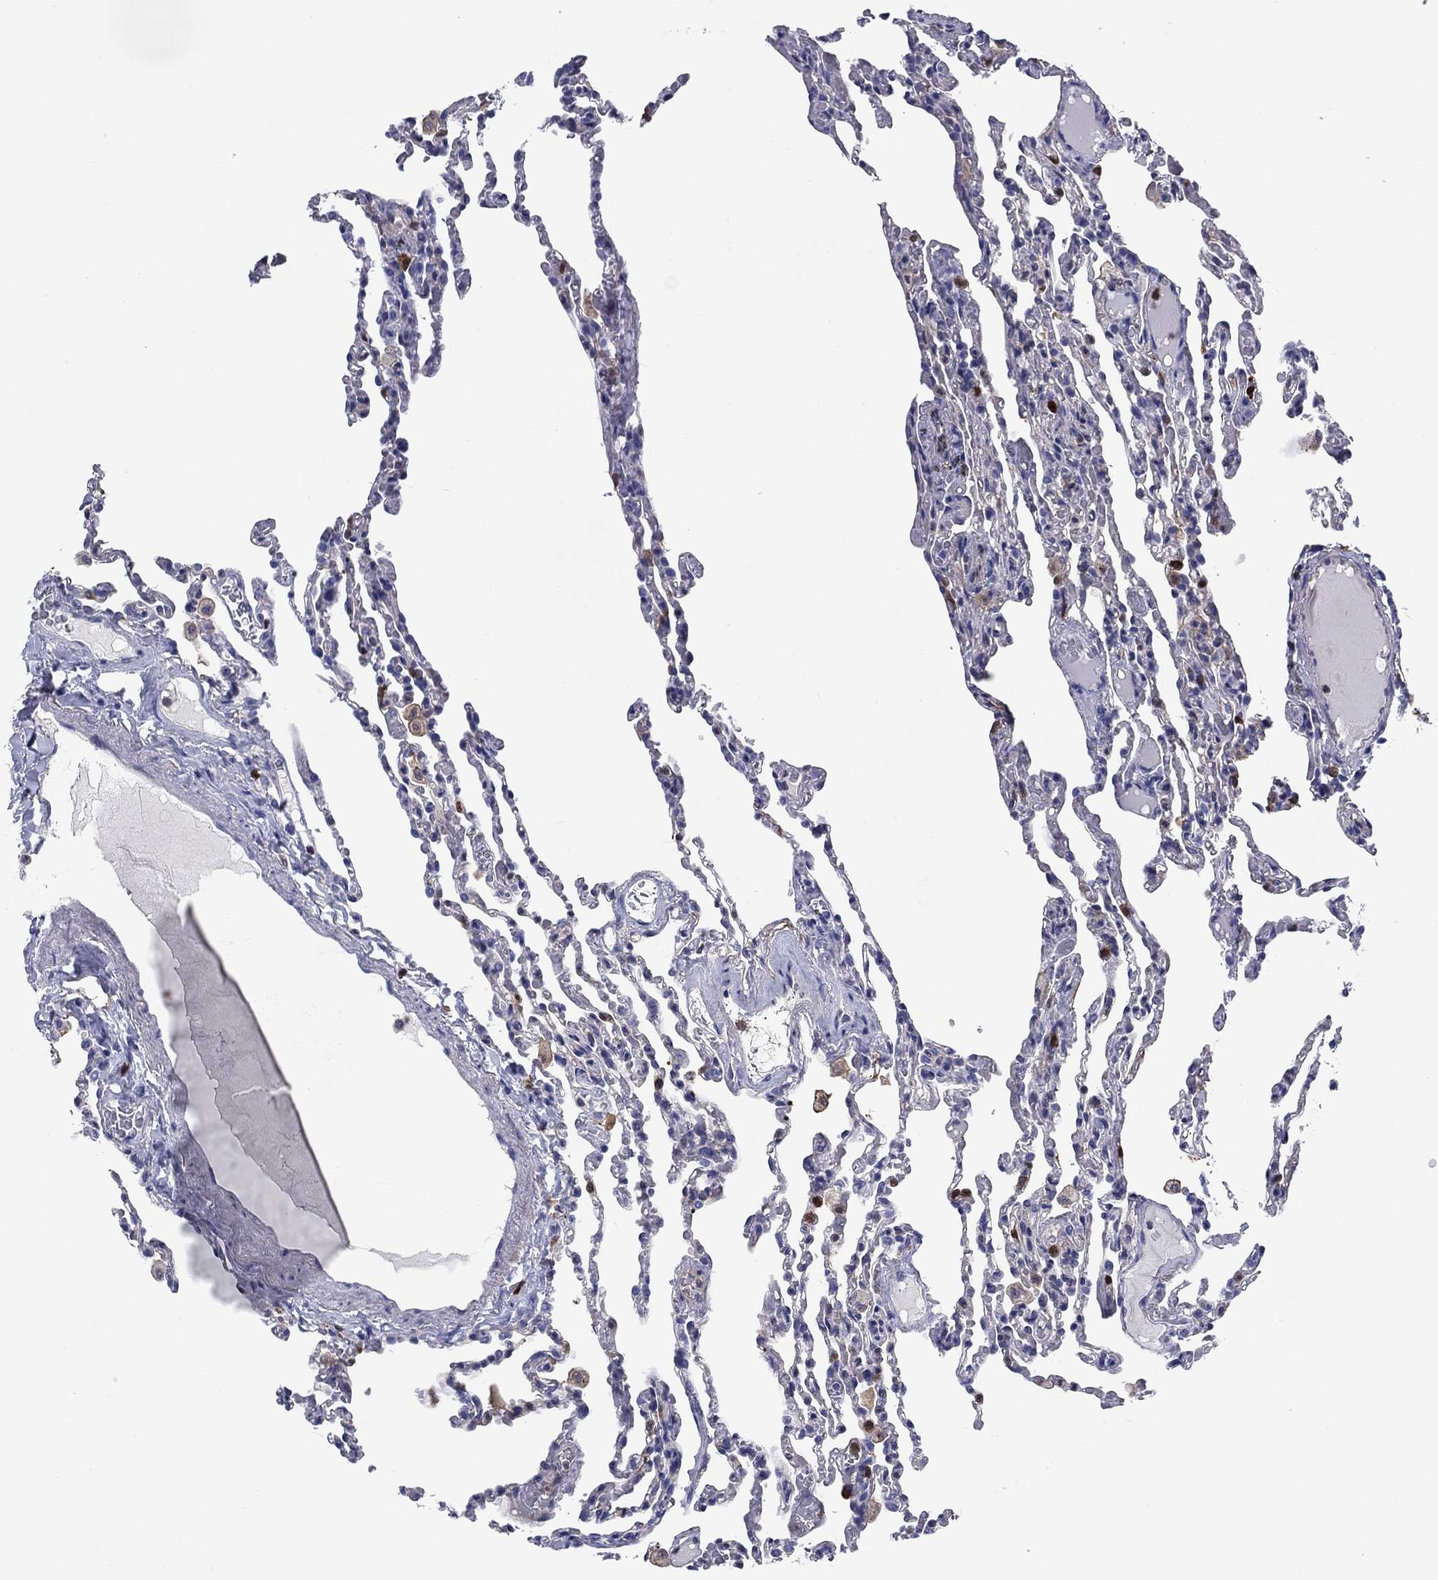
{"staining": {"intensity": "negative", "quantity": "none", "location": "none"}, "tissue": "lung", "cell_type": "Alveolar cells", "image_type": "normal", "snomed": [{"axis": "morphology", "description": "Normal tissue, NOS"}, {"axis": "topography", "description": "Lung"}], "caption": "This is an immunohistochemistry (IHC) photomicrograph of normal lung. There is no positivity in alveolar cells.", "gene": "STMN1", "patient": {"sex": "female", "age": 43}}